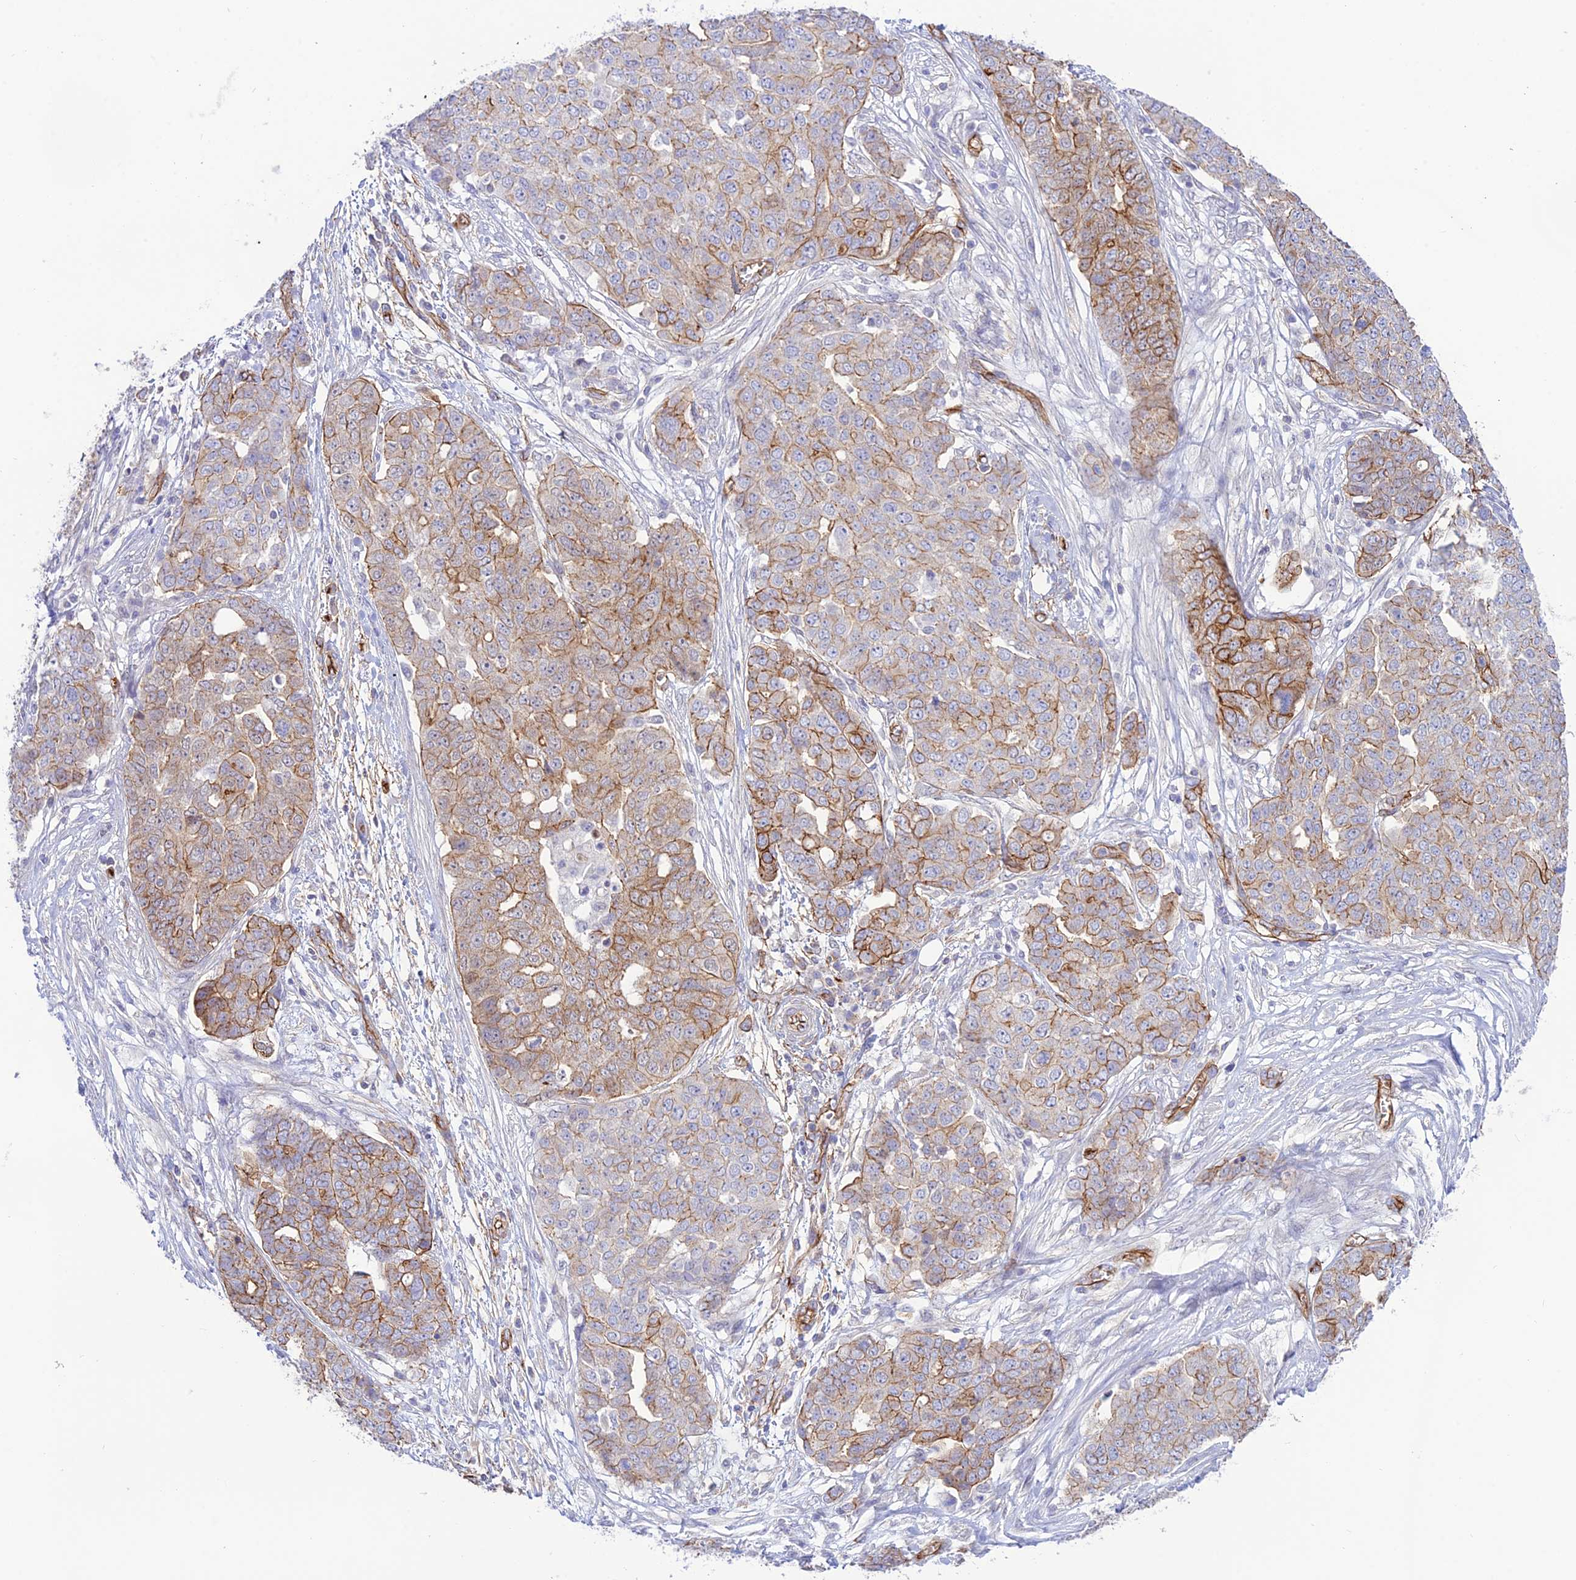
{"staining": {"intensity": "moderate", "quantity": "25%-75%", "location": "cytoplasmic/membranous"}, "tissue": "ovarian cancer", "cell_type": "Tumor cells", "image_type": "cancer", "snomed": [{"axis": "morphology", "description": "Cystadenocarcinoma, serous, NOS"}, {"axis": "topography", "description": "Soft tissue"}, {"axis": "topography", "description": "Ovary"}], "caption": "Immunohistochemical staining of ovarian cancer reveals medium levels of moderate cytoplasmic/membranous staining in about 25%-75% of tumor cells. The staining was performed using DAB to visualize the protein expression in brown, while the nuclei were stained in blue with hematoxylin (Magnification: 20x).", "gene": "YPEL5", "patient": {"sex": "female", "age": 57}}